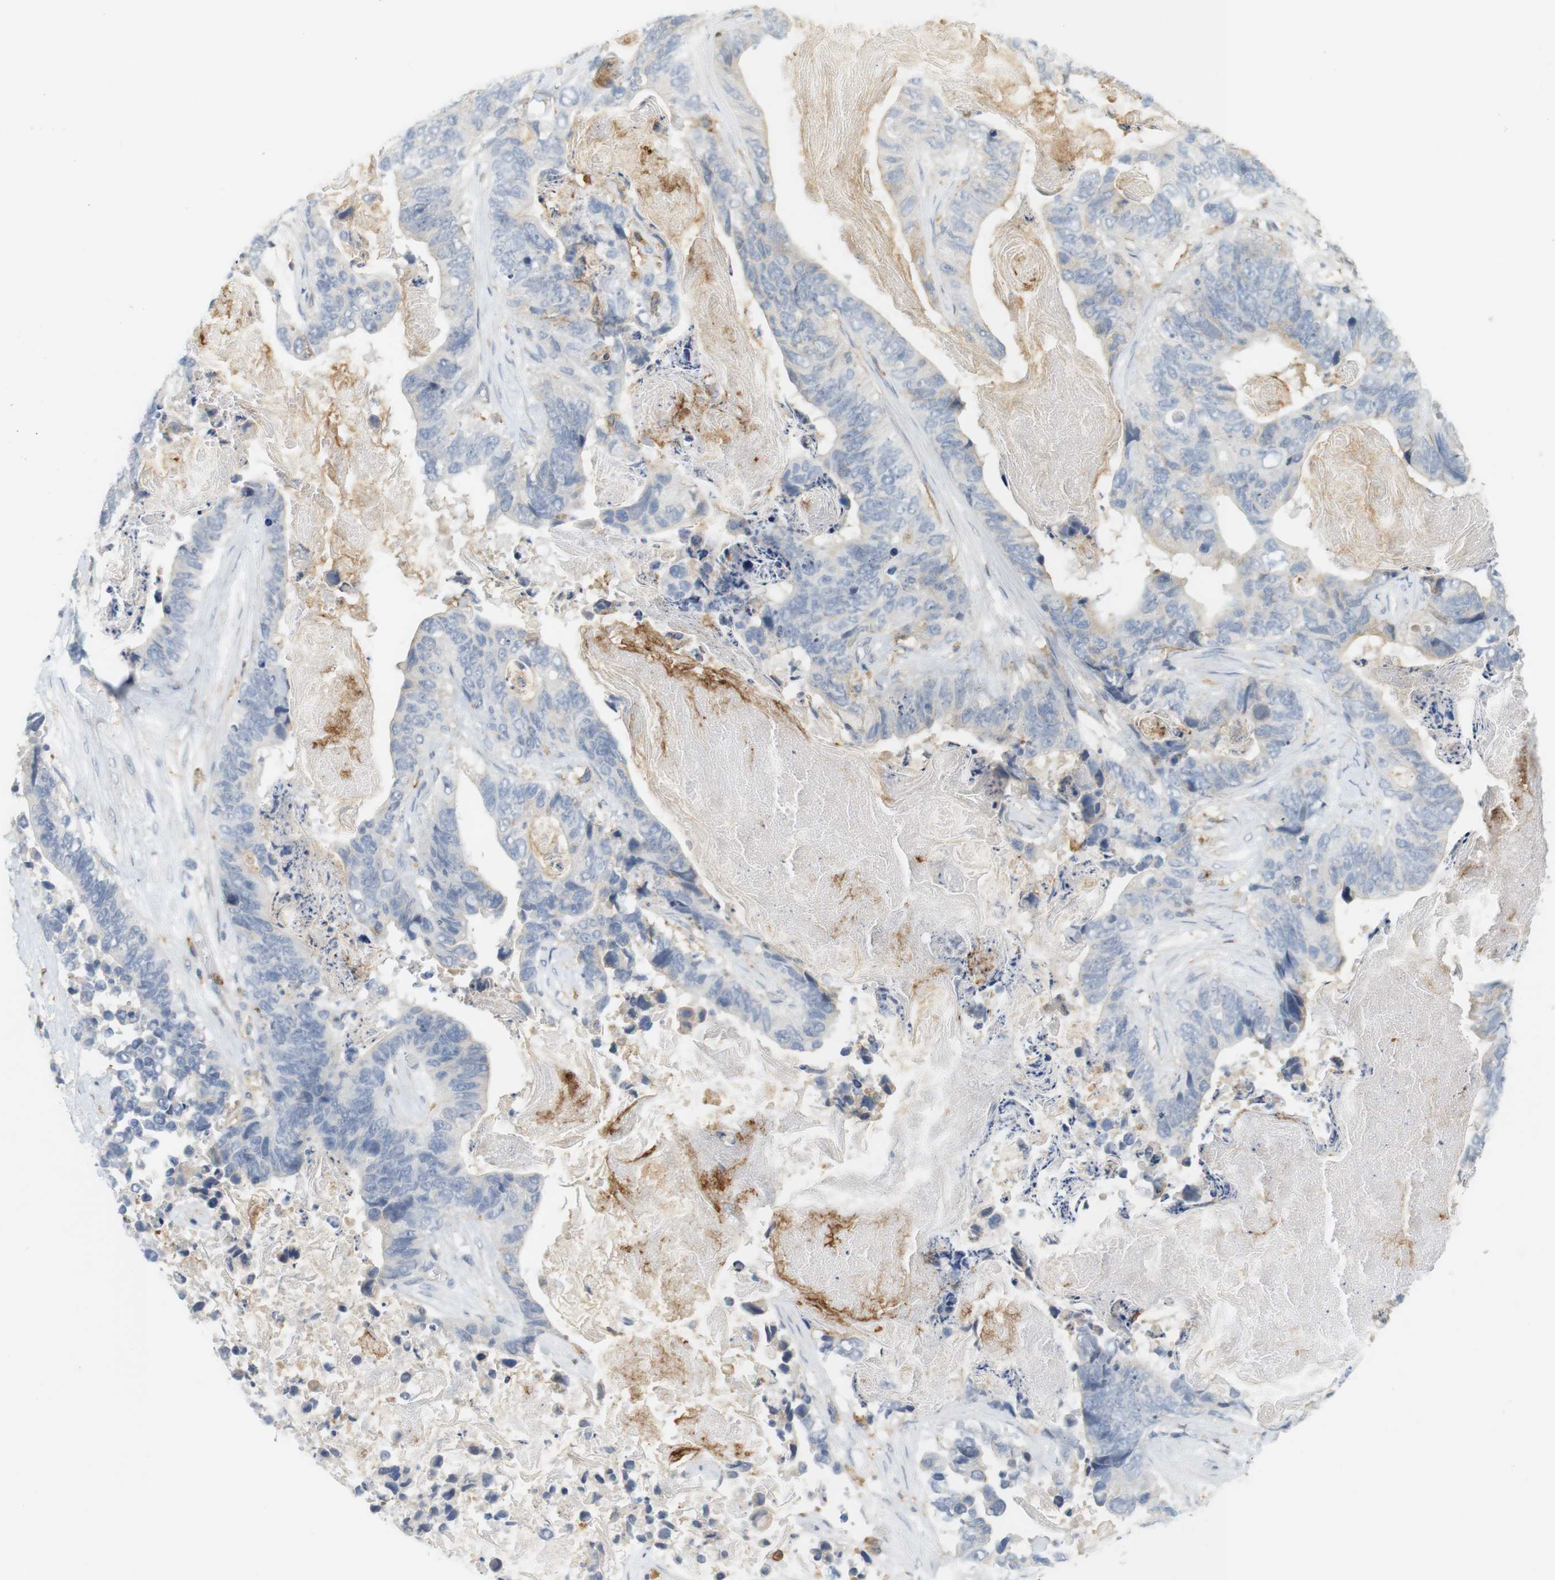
{"staining": {"intensity": "negative", "quantity": "none", "location": "none"}, "tissue": "stomach cancer", "cell_type": "Tumor cells", "image_type": "cancer", "snomed": [{"axis": "morphology", "description": "Adenocarcinoma, NOS"}, {"axis": "topography", "description": "Stomach"}], "caption": "Micrograph shows no significant protein staining in tumor cells of stomach adenocarcinoma. Nuclei are stained in blue.", "gene": "SIRPA", "patient": {"sex": "female", "age": 89}}